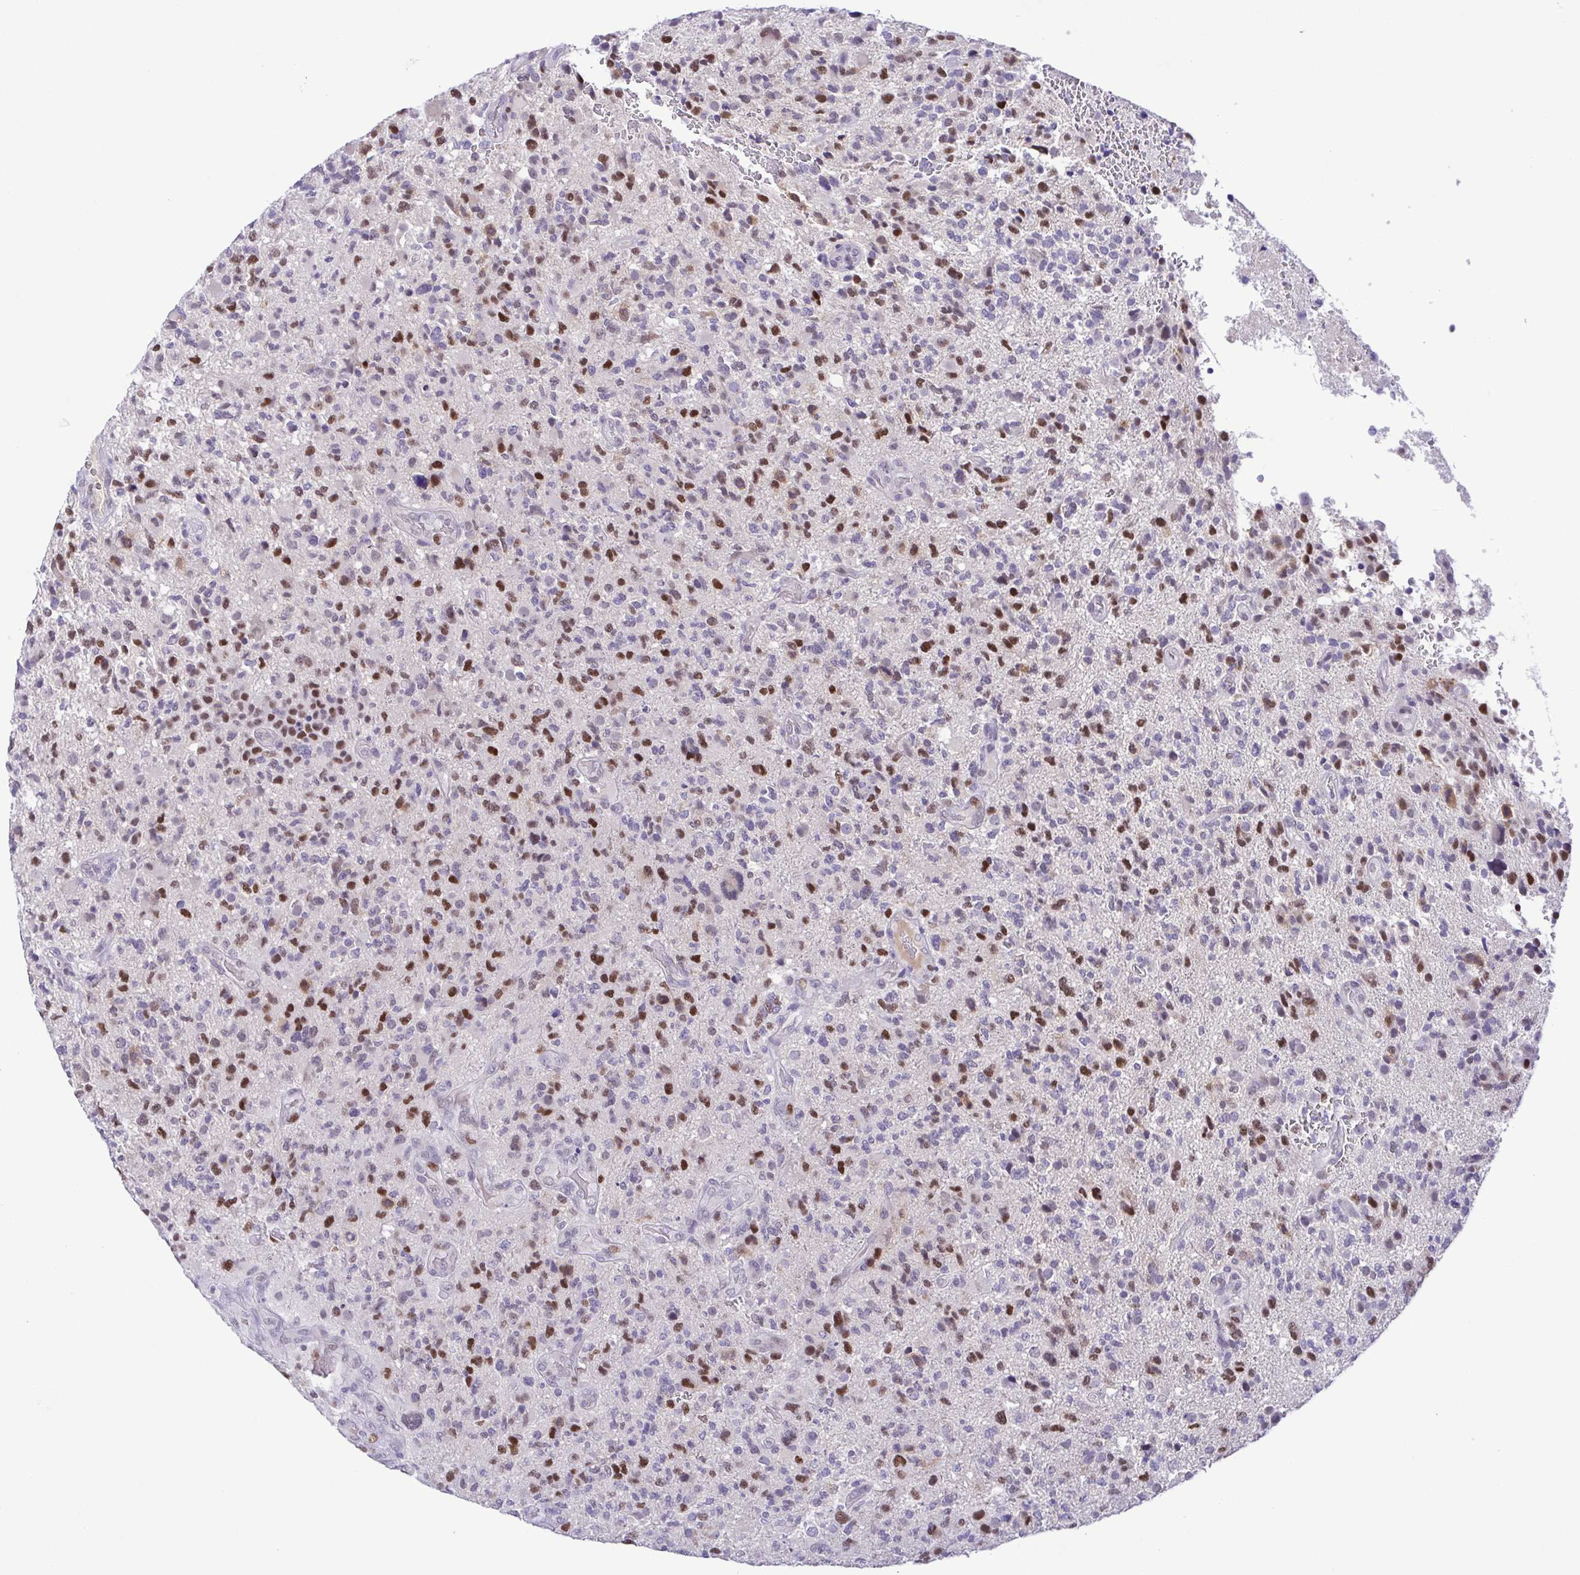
{"staining": {"intensity": "moderate", "quantity": "25%-75%", "location": "nuclear"}, "tissue": "glioma", "cell_type": "Tumor cells", "image_type": "cancer", "snomed": [{"axis": "morphology", "description": "Glioma, malignant, High grade"}, {"axis": "topography", "description": "Brain"}], "caption": "Protein staining of glioma tissue displays moderate nuclear expression in approximately 25%-75% of tumor cells. (brown staining indicates protein expression, while blue staining denotes nuclei).", "gene": "TIPIN", "patient": {"sex": "female", "age": 71}}